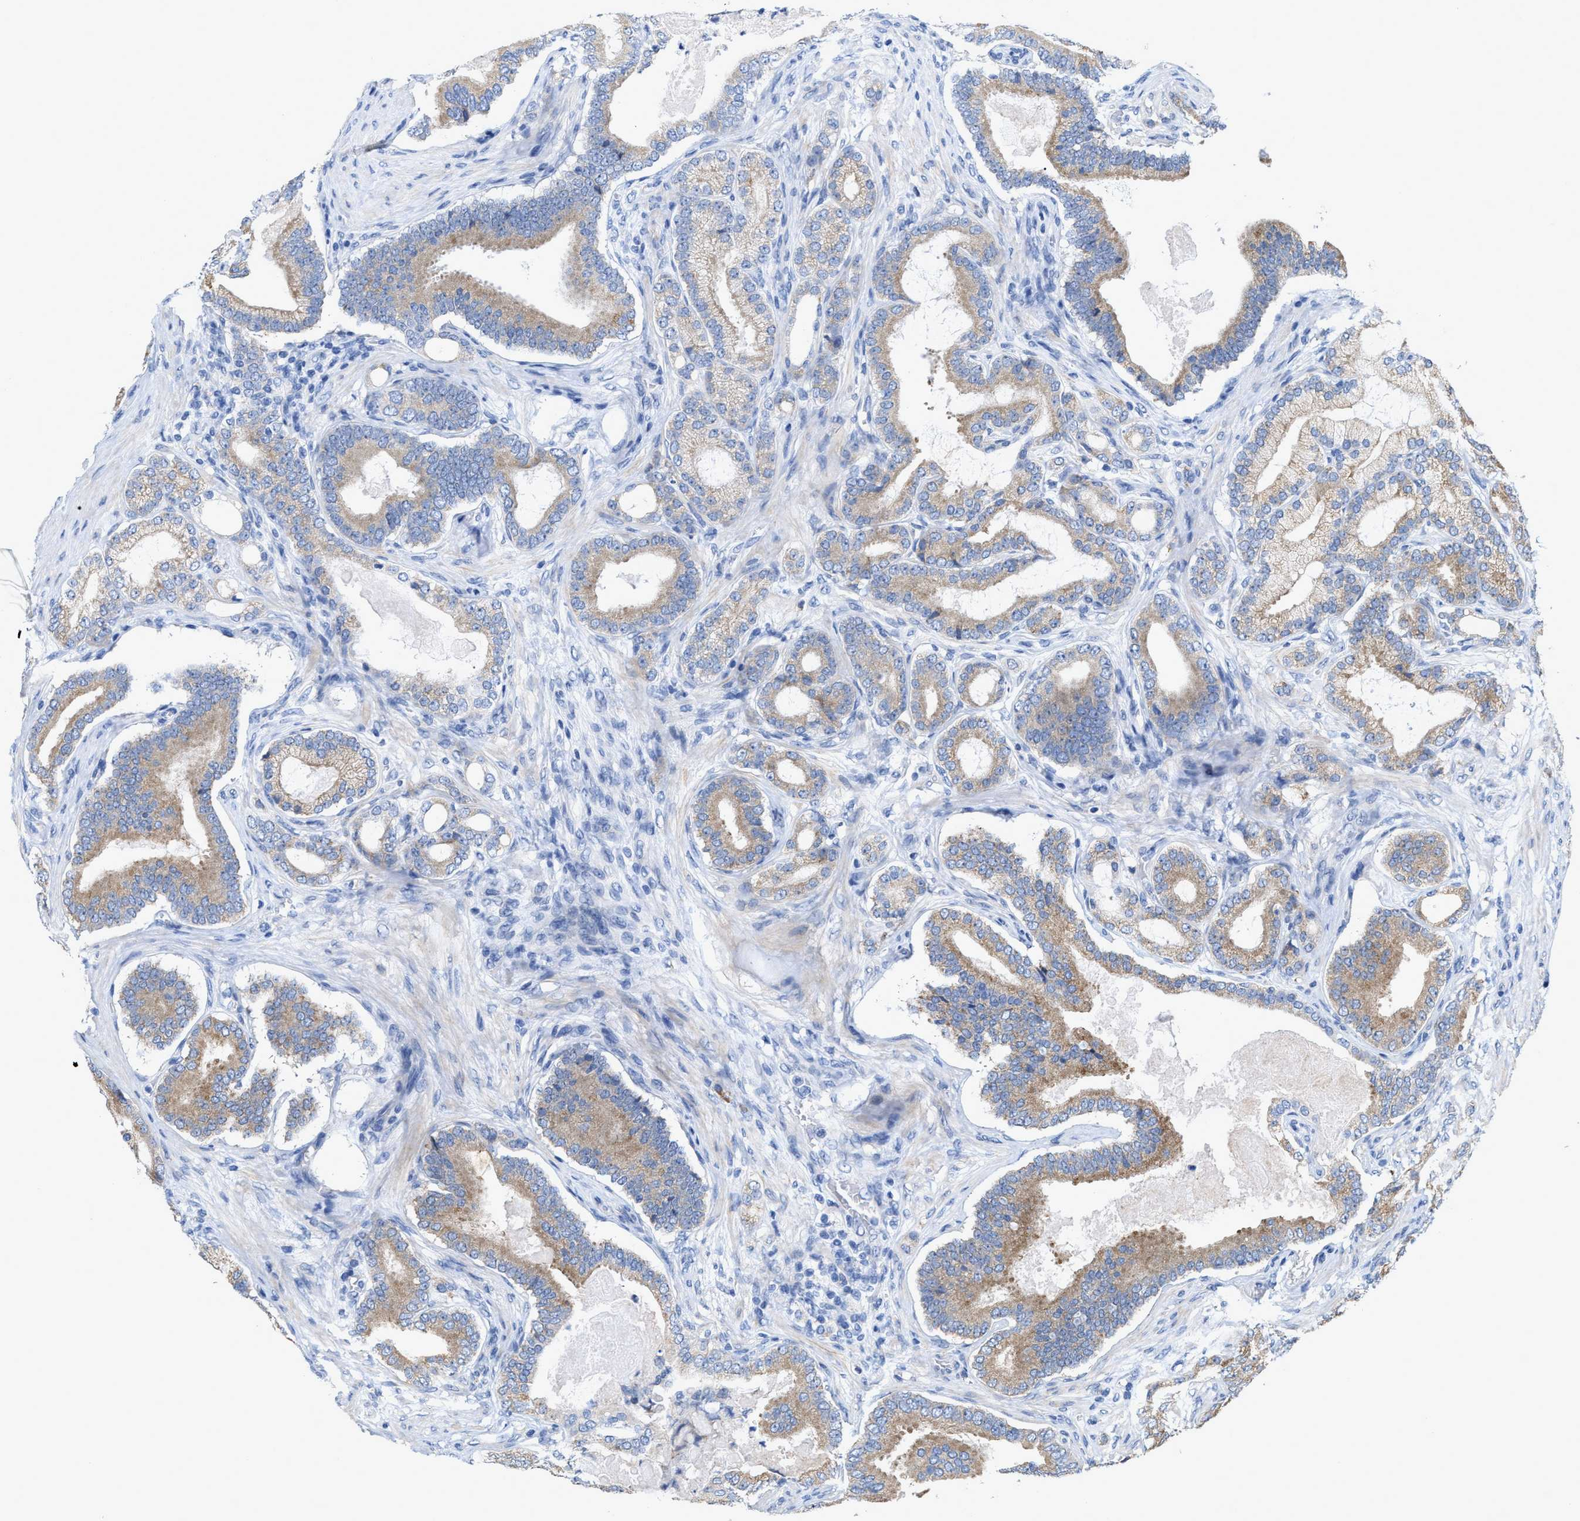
{"staining": {"intensity": "moderate", "quantity": ">75%", "location": "cytoplasmic/membranous"}, "tissue": "prostate cancer", "cell_type": "Tumor cells", "image_type": "cancer", "snomed": [{"axis": "morphology", "description": "Adenocarcinoma, High grade"}, {"axis": "topography", "description": "Prostate"}], "caption": "Immunohistochemistry (IHC) (DAB) staining of prostate adenocarcinoma (high-grade) demonstrates moderate cytoplasmic/membranous protein expression in about >75% of tumor cells. Using DAB (brown) and hematoxylin (blue) stains, captured at high magnification using brightfield microscopy.", "gene": "RYR2", "patient": {"sex": "male", "age": 60}}